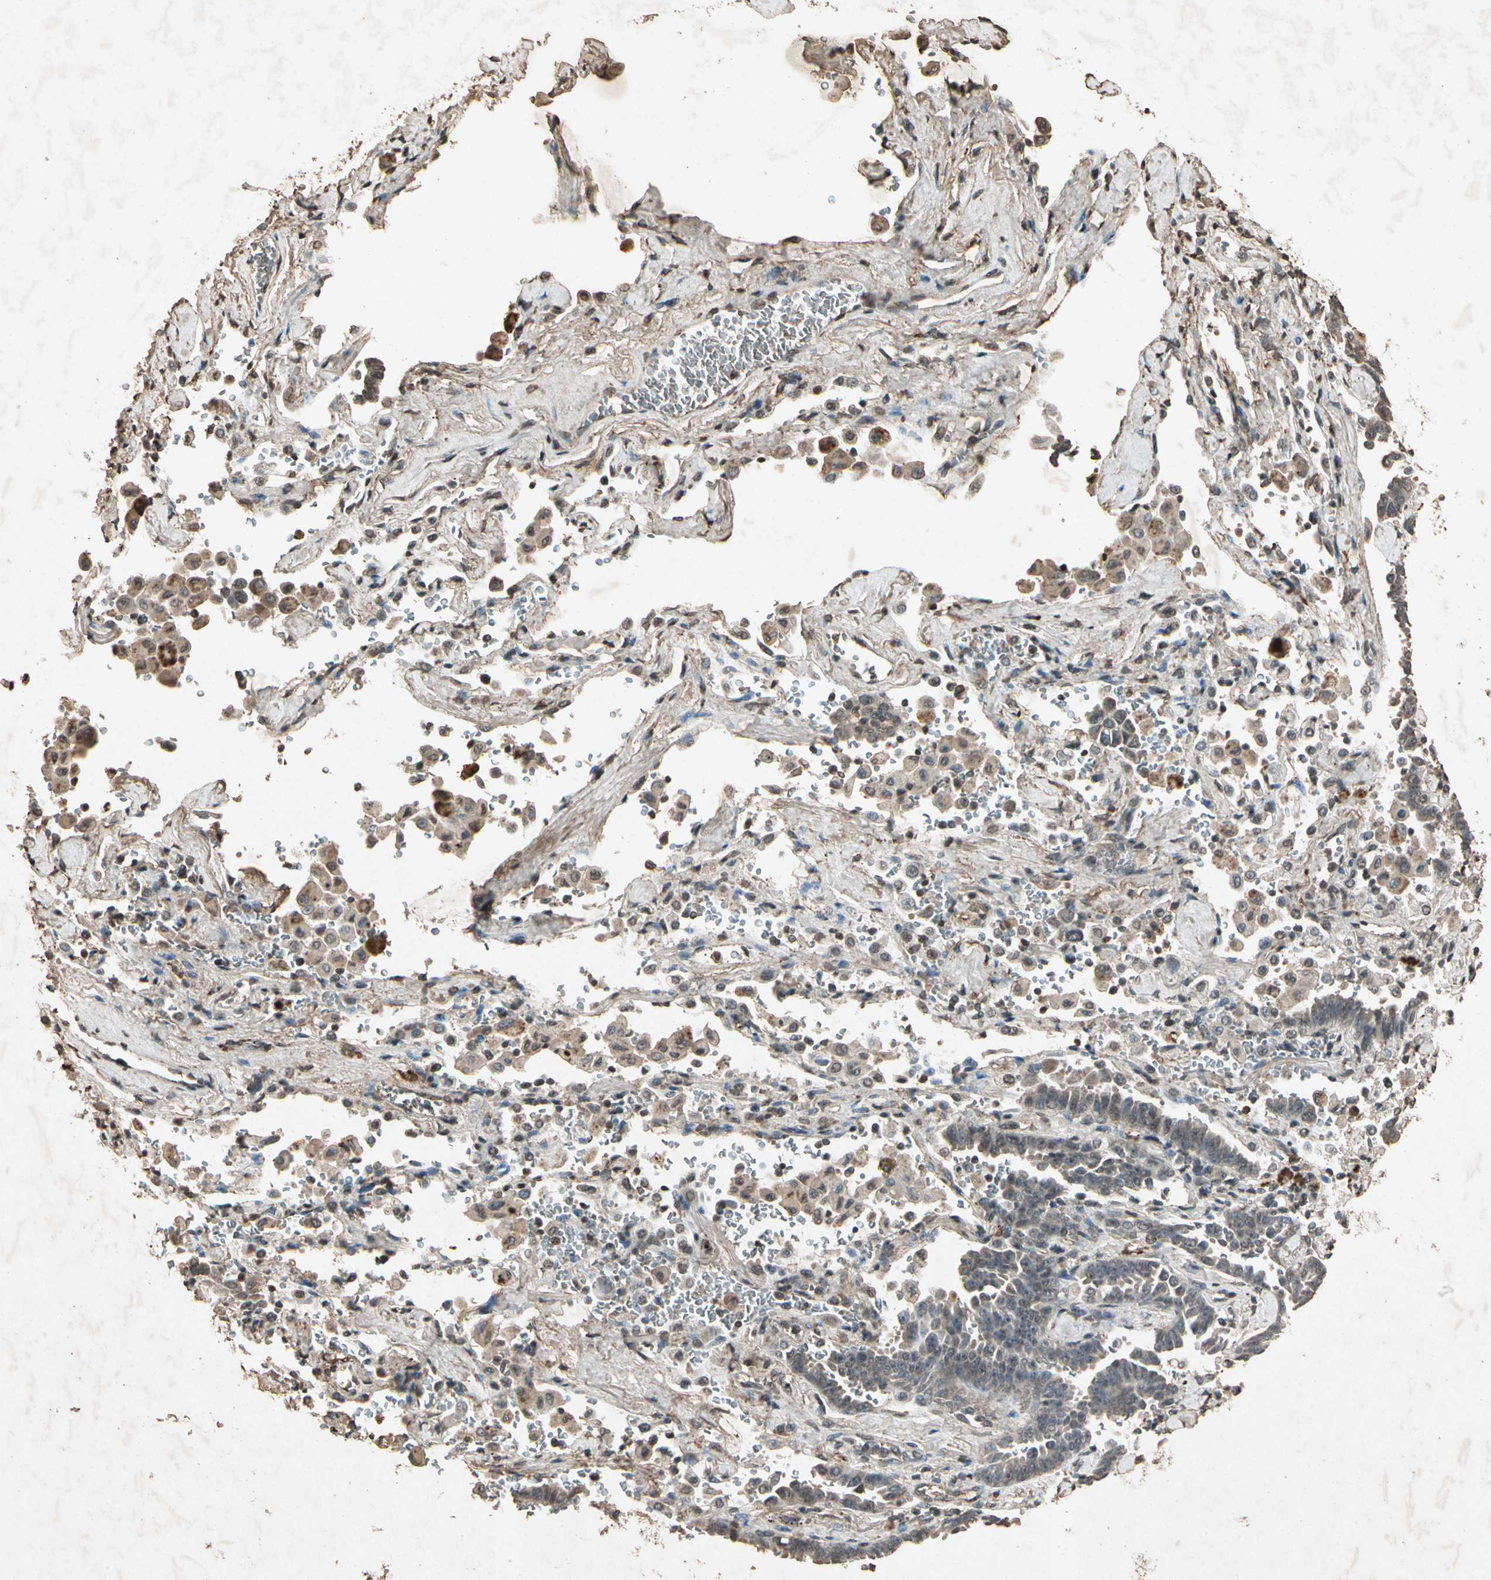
{"staining": {"intensity": "weak", "quantity": "25%-75%", "location": "cytoplasmic/membranous"}, "tissue": "lung cancer", "cell_type": "Tumor cells", "image_type": "cancer", "snomed": [{"axis": "morphology", "description": "Adenocarcinoma, NOS"}, {"axis": "topography", "description": "Lung"}], "caption": "Protein staining by IHC displays weak cytoplasmic/membranous staining in approximately 25%-75% of tumor cells in lung adenocarcinoma.", "gene": "GC", "patient": {"sex": "female", "age": 64}}